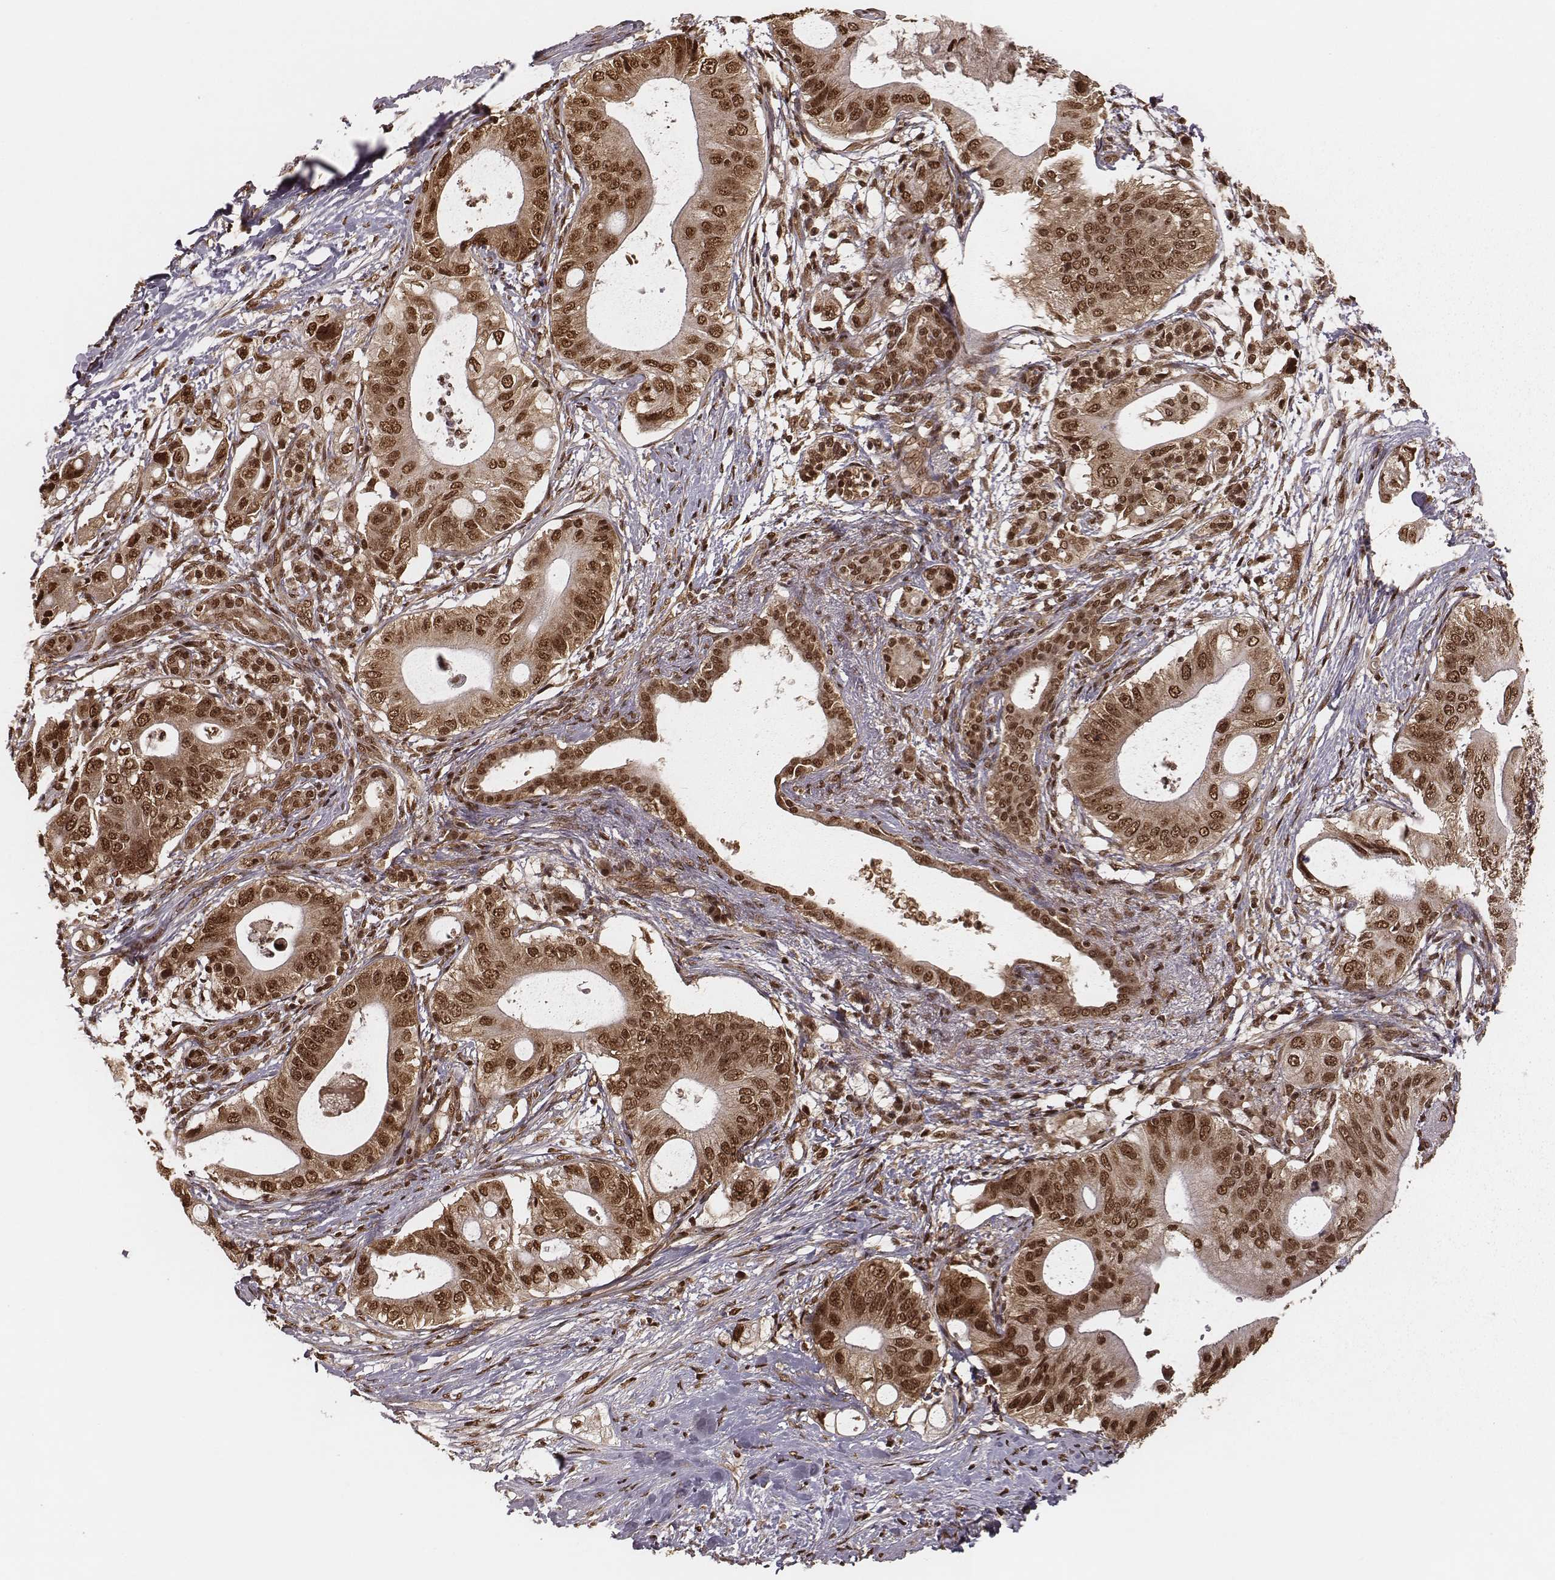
{"staining": {"intensity": "moderate", "quantity": ">75%", "location": "cytoplasmic/membranous,nuclear"}, "tissue": "pancreatic cancer", "cell_type": "Tumor cells", "image_type": "cancer", "snomed": [{"axis": "morphology", "description": "Adenocarcinoma, NOS"}, {"axis": "topography", "description": "Pancreas"}], "caption": "Immunohistochemical staining of human pancreatic cancer reveals moderate cytoplasmic/membranous and nuclear protein expression in approximately >75% of tumor cells.", "gene": "NFX1", "patient": {"sex": "female", "age": 72}}